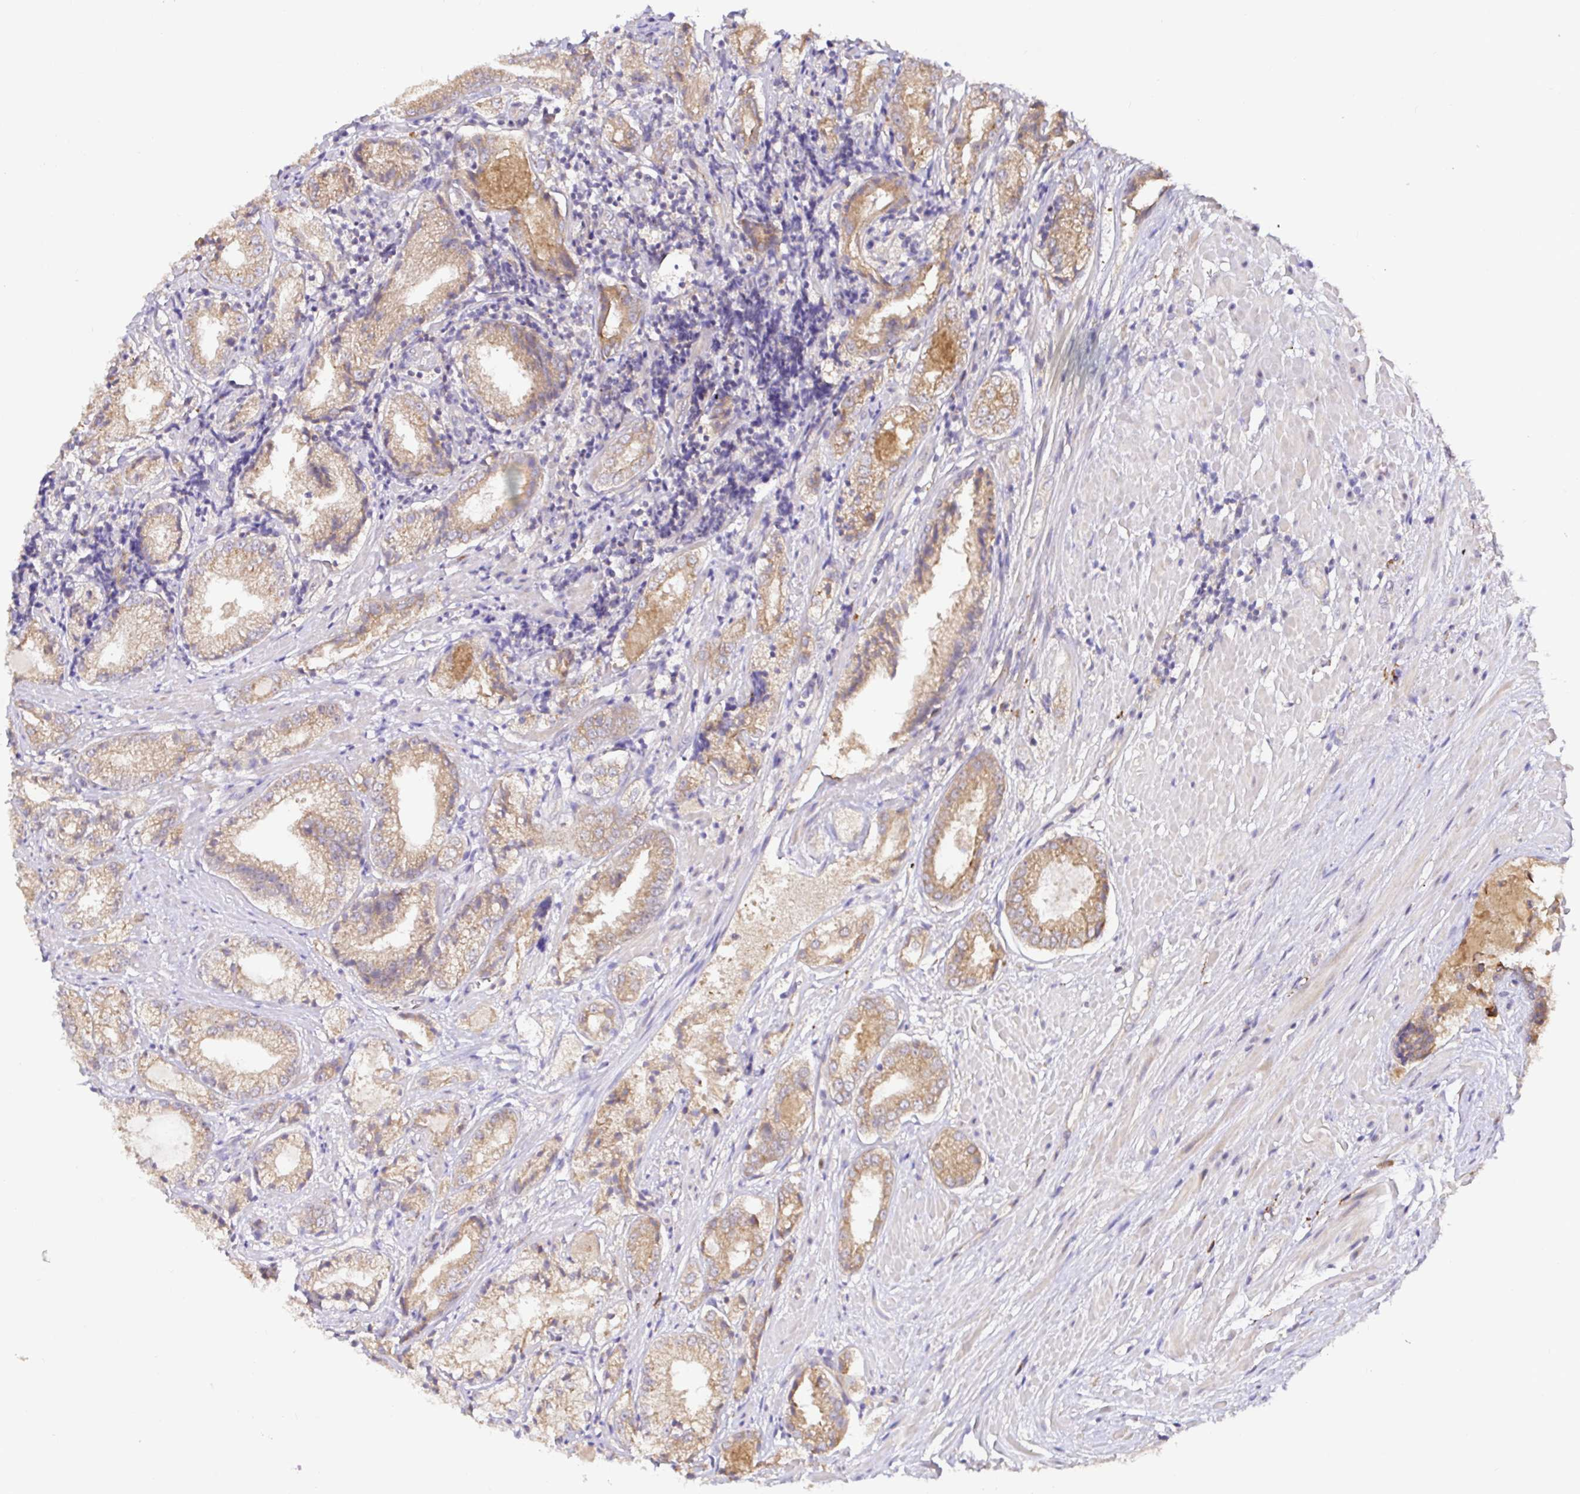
{"staining": {"intensity": "weak", "quantity": "25%-75%", "location": "cytoplasmic/membranous"}, "tissue": "prostate cancer", "cell_type": "Tumor cells", "image_type": "cancer", "snomed": [{"axis": "morphology", "description": "Adenocarcinoma, High grade"}, {"axis": "topography", "description": "Prostate"}], "caption": "Human prostate cancer stained with a protein marker exhibits weak staining in tumor cells.", "gene": "ELP1", "patient": {"sex": "male", "age": 61}}